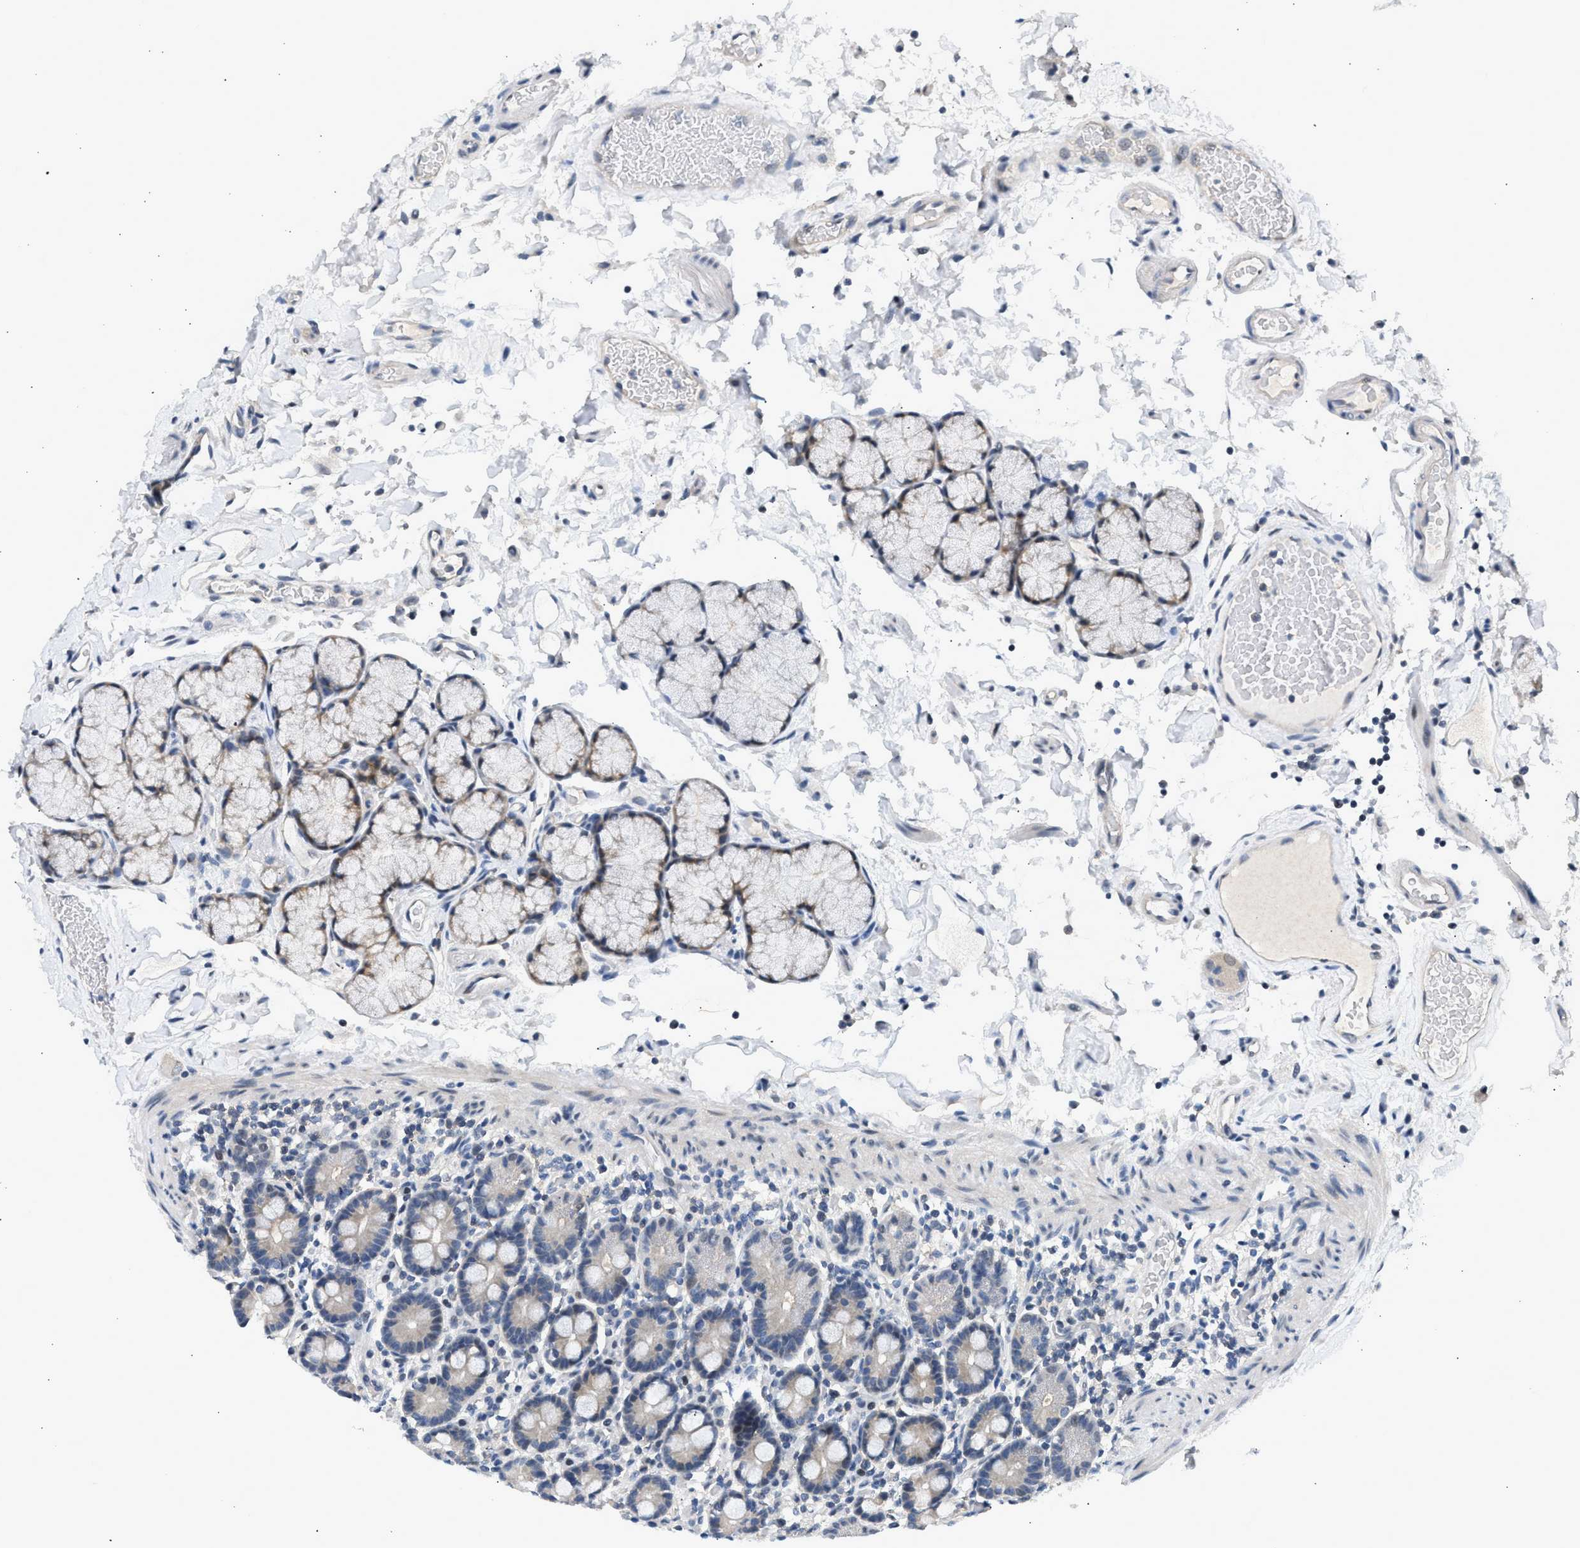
{"staining": {"intensity": "moderate", "quantity": "<25%", "location": "cytoplasmic/membranous,nuclear"}, "tissue": "duodenum", "cell_type": "Glandular cells", "image_type": "normal", "snomed": [{"axis": "morphology", "description": "Normal tissue, NOS"}, {"axis": "topography", "description": "Small intestine, NOS"}], "caption": "Glandular cells show low levels of moderate cytoplasmic/membranous,nuclear staining in about <25% of cells in normal duodenum.", "gene": "OLIG3", "patient": {"sex": "female", "age": 71}}